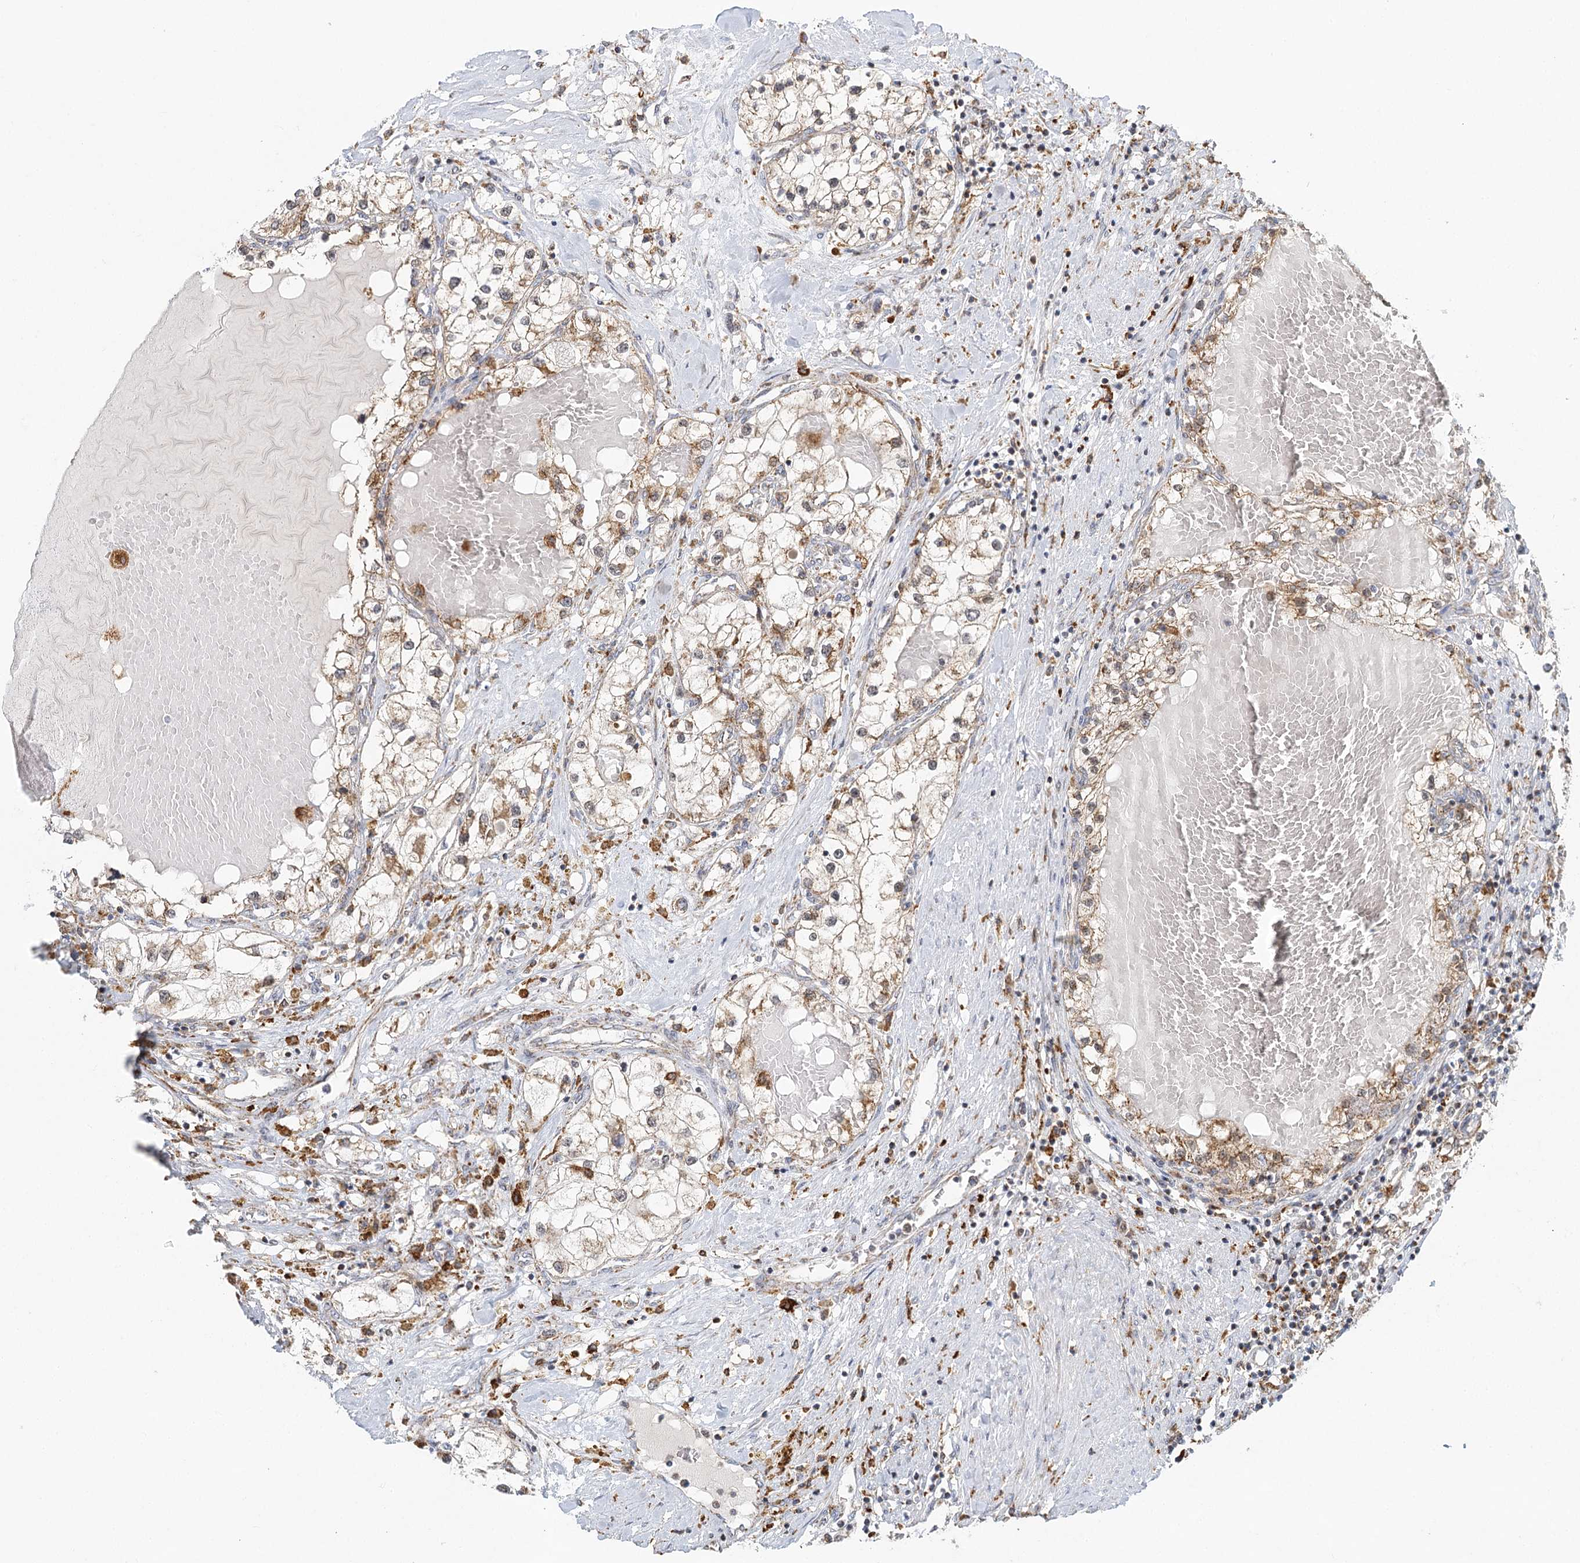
{"staining": {"intensity": "negative", "quantity": "none", "location": "none"}, "tissue": "renal cancer", "cell_type": "Tumor cells", "image_type": "cancer", "snomed": [{"axis": "morphology", "description": "Normal tissue, NOS"}, {"axis": "morphology", "description": "Adenocarcinoma, NOS"}, {"axis": "topography", "description": "Kidney"}], "caption": "DAB immunohistochemical staining of adenocarcinoma (renal) reveals no significant expression in tumor cells.", "gene": "TAS1R1", "patient": {"sex": "male", "age": 68}}